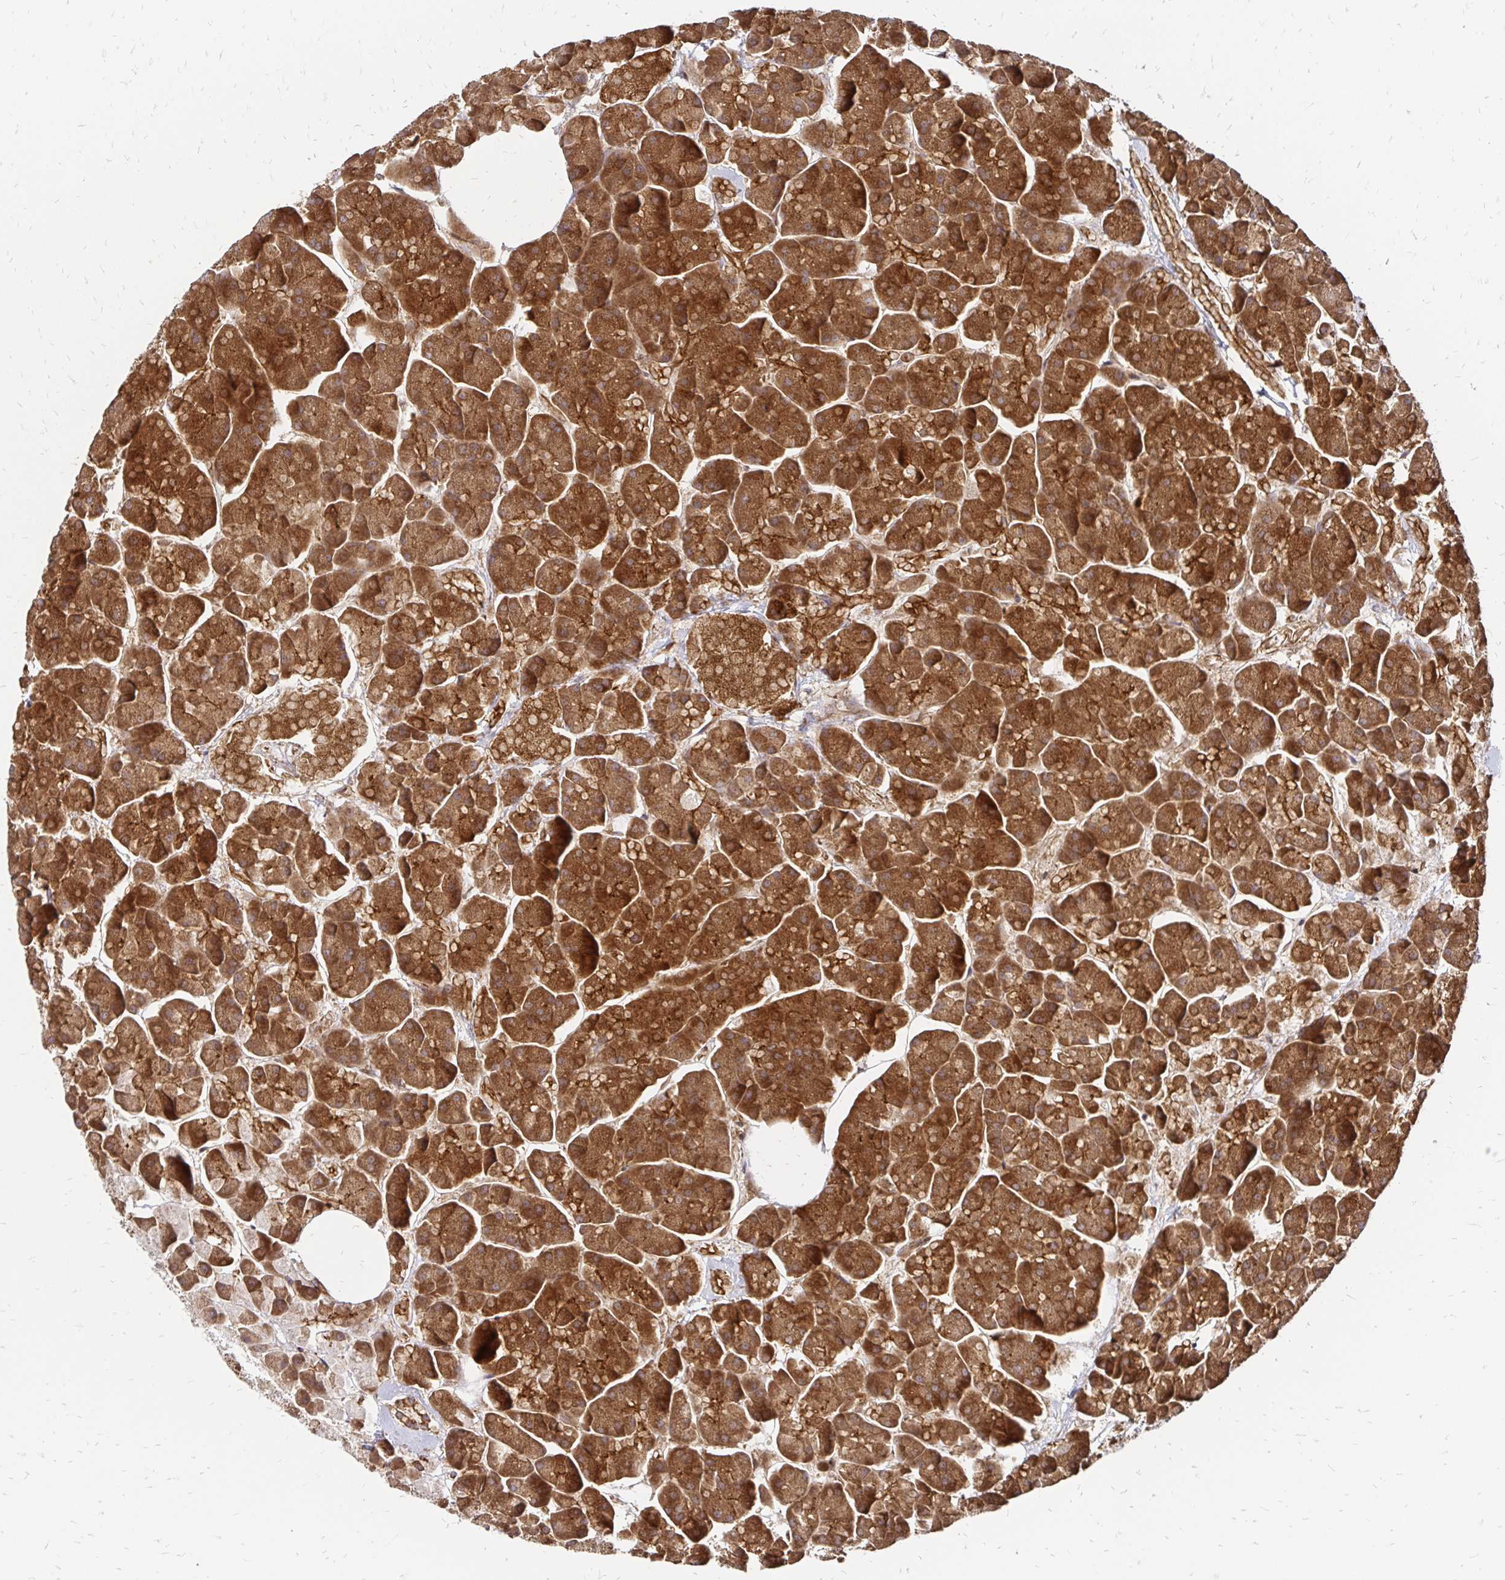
{"staining": {"intensity": "strong", "quantity": ">75%", "location": "cytoplasmic/membranous"}, "tissue": "pancreas", "cell_type": "Exocrine glandular cells", "image_type": "normal", "snomed": [{"axis": "morphology", "description": "Normal tissue, NOS"}, {"axis": "topography", "description": "Pancreas"}, {"axis": "topography", "description": "Peripheral nerve tissue"}], "caption": "Protein staining of normal pancreas shows strong cytoplasmic/membranous expression in about >75% of exocrine glandular cells.", "gene": "ZW10", "patient": {"sex": "male", "age": 54}}